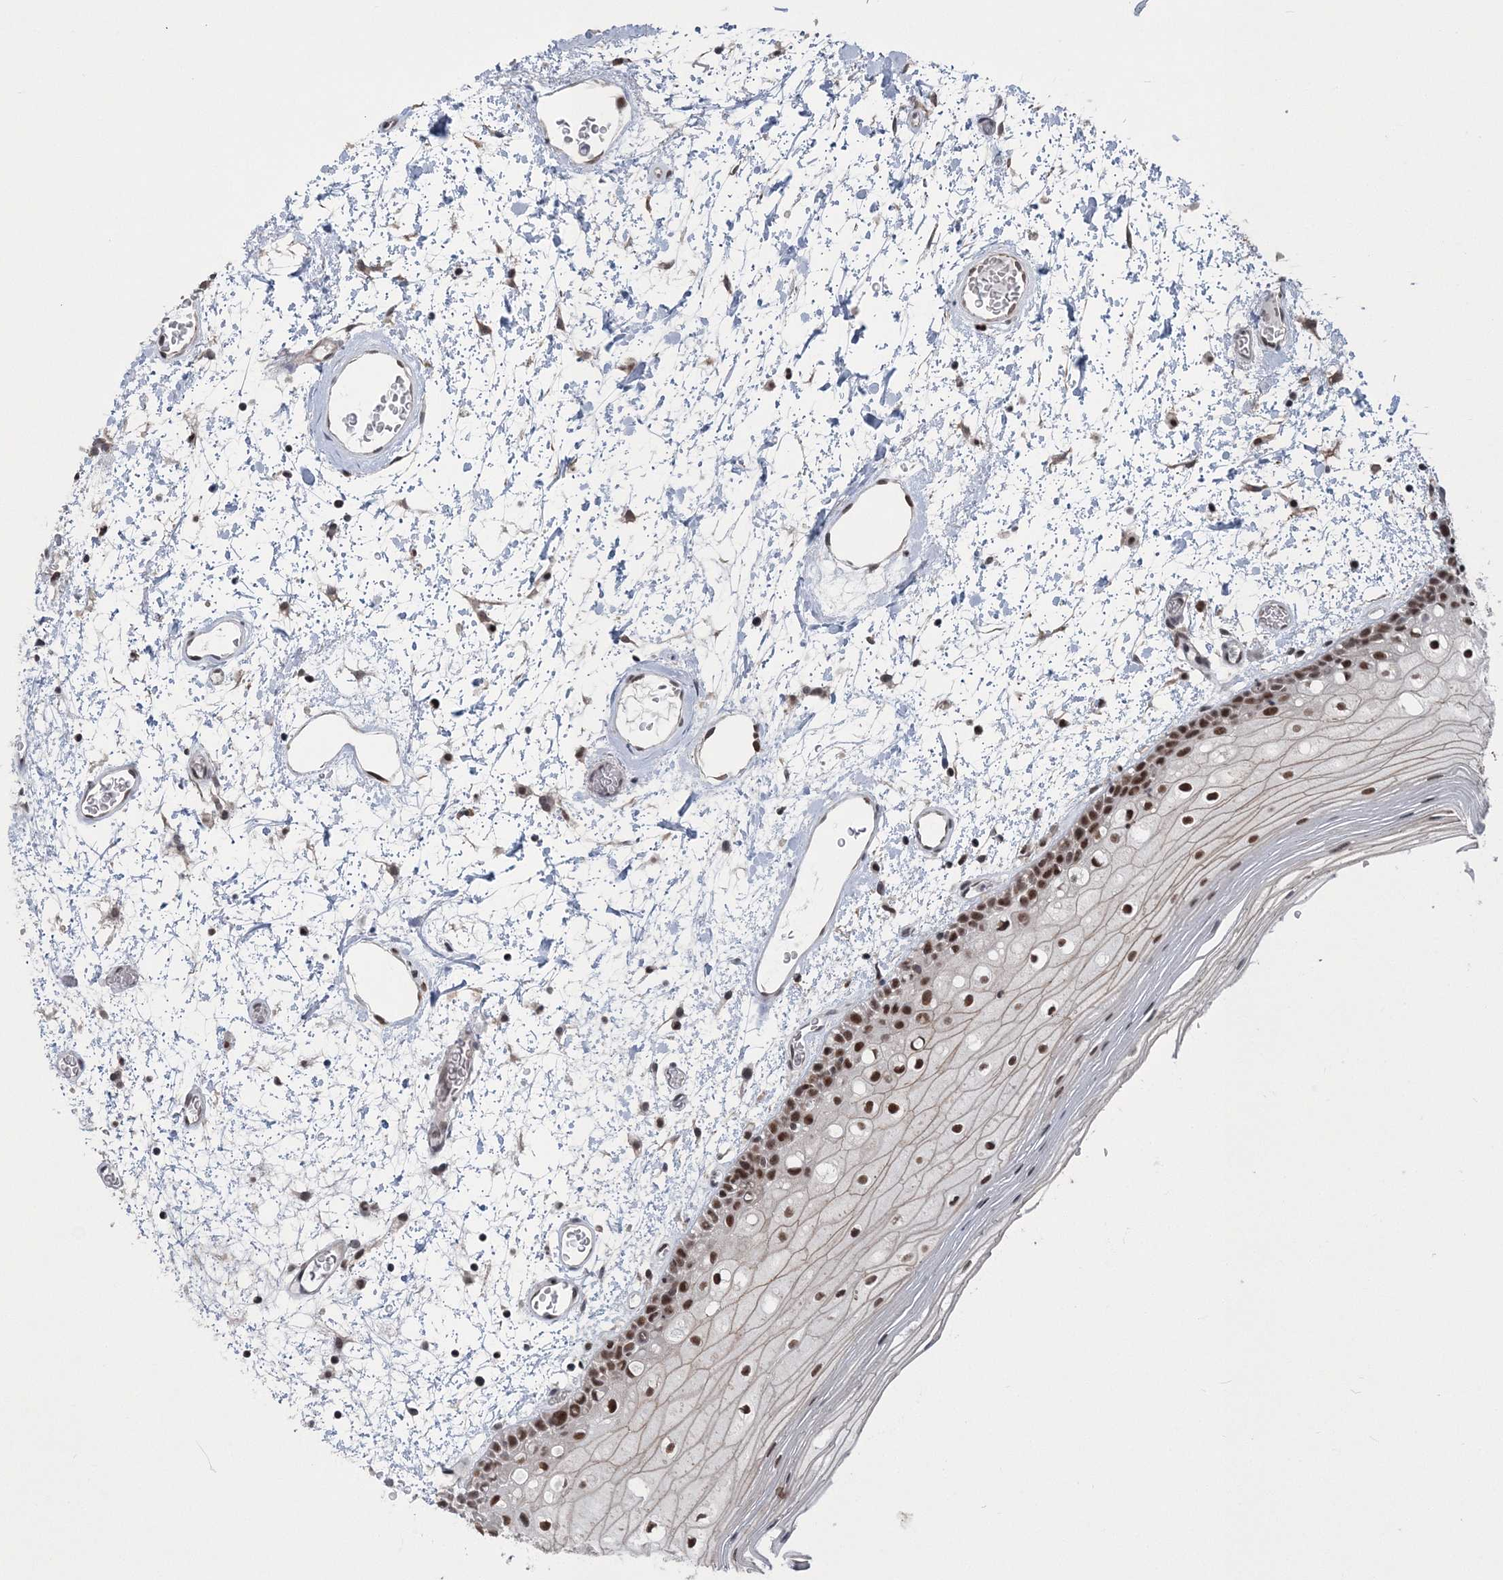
{"staining": {"intensity": "moderate", "quantity": ">75%", "location": "cytoplasmic/membranous,nuclear"}, "tissue": "oral mucosa", "cell_type": "Squamous epithelial cells", "image_type": "normal", "snomed": [{"axis": "morphology", "description": "Normal tissue, NOS"}, {"axis": "topography", "description": "Oral tissue"}], "caption": "The histopathology image demonstrates staining of benign oral mucosa, revealing moderate cytoplasmic/membranous,nuclear protein staining (brown color) within squamous epithelial cells.", "gene": "PDS5A", "patient": {"sex": "male", "age": 52}}